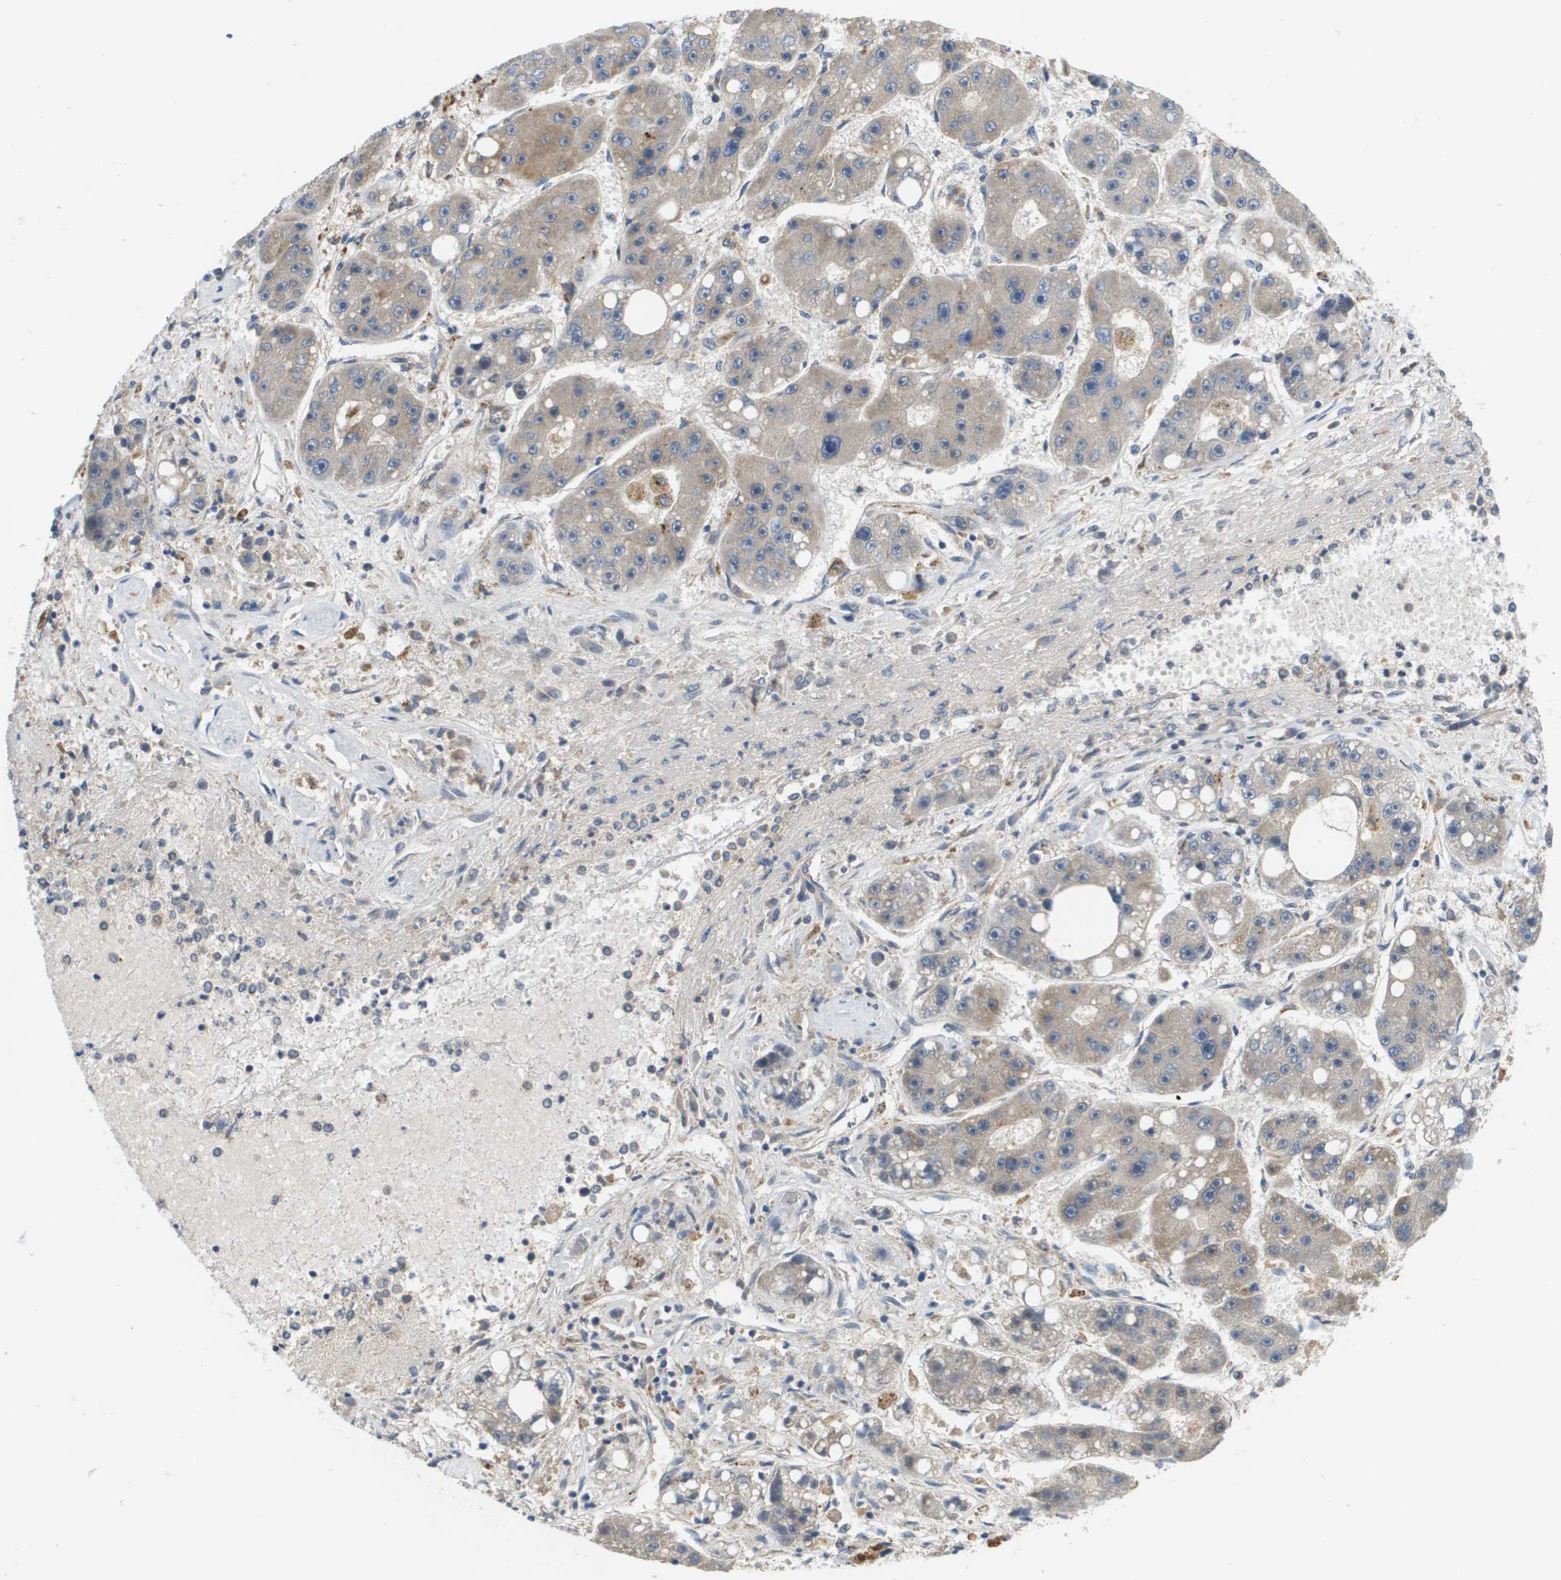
{"staining": {"intensity": "weak", "quantity": "<25%", "location": "cytoplasmic/membranous"}, "tissue": "liver cancer", "cell_type": "Tumor cells", "image_type": "cancer", "snomed": [{"axis": "morphology", "description": "Carcinoma, Hepatocellular, NOS"}, {"axis": "topography", "description": "Liver"}], "caption": "A micrograph of hepatocellular carcinoma (liver) stained for a protein shows no brown staining in tumor cells.", "gene": "SLC25A20", "patient": {"sex": "female", "age": 61}}